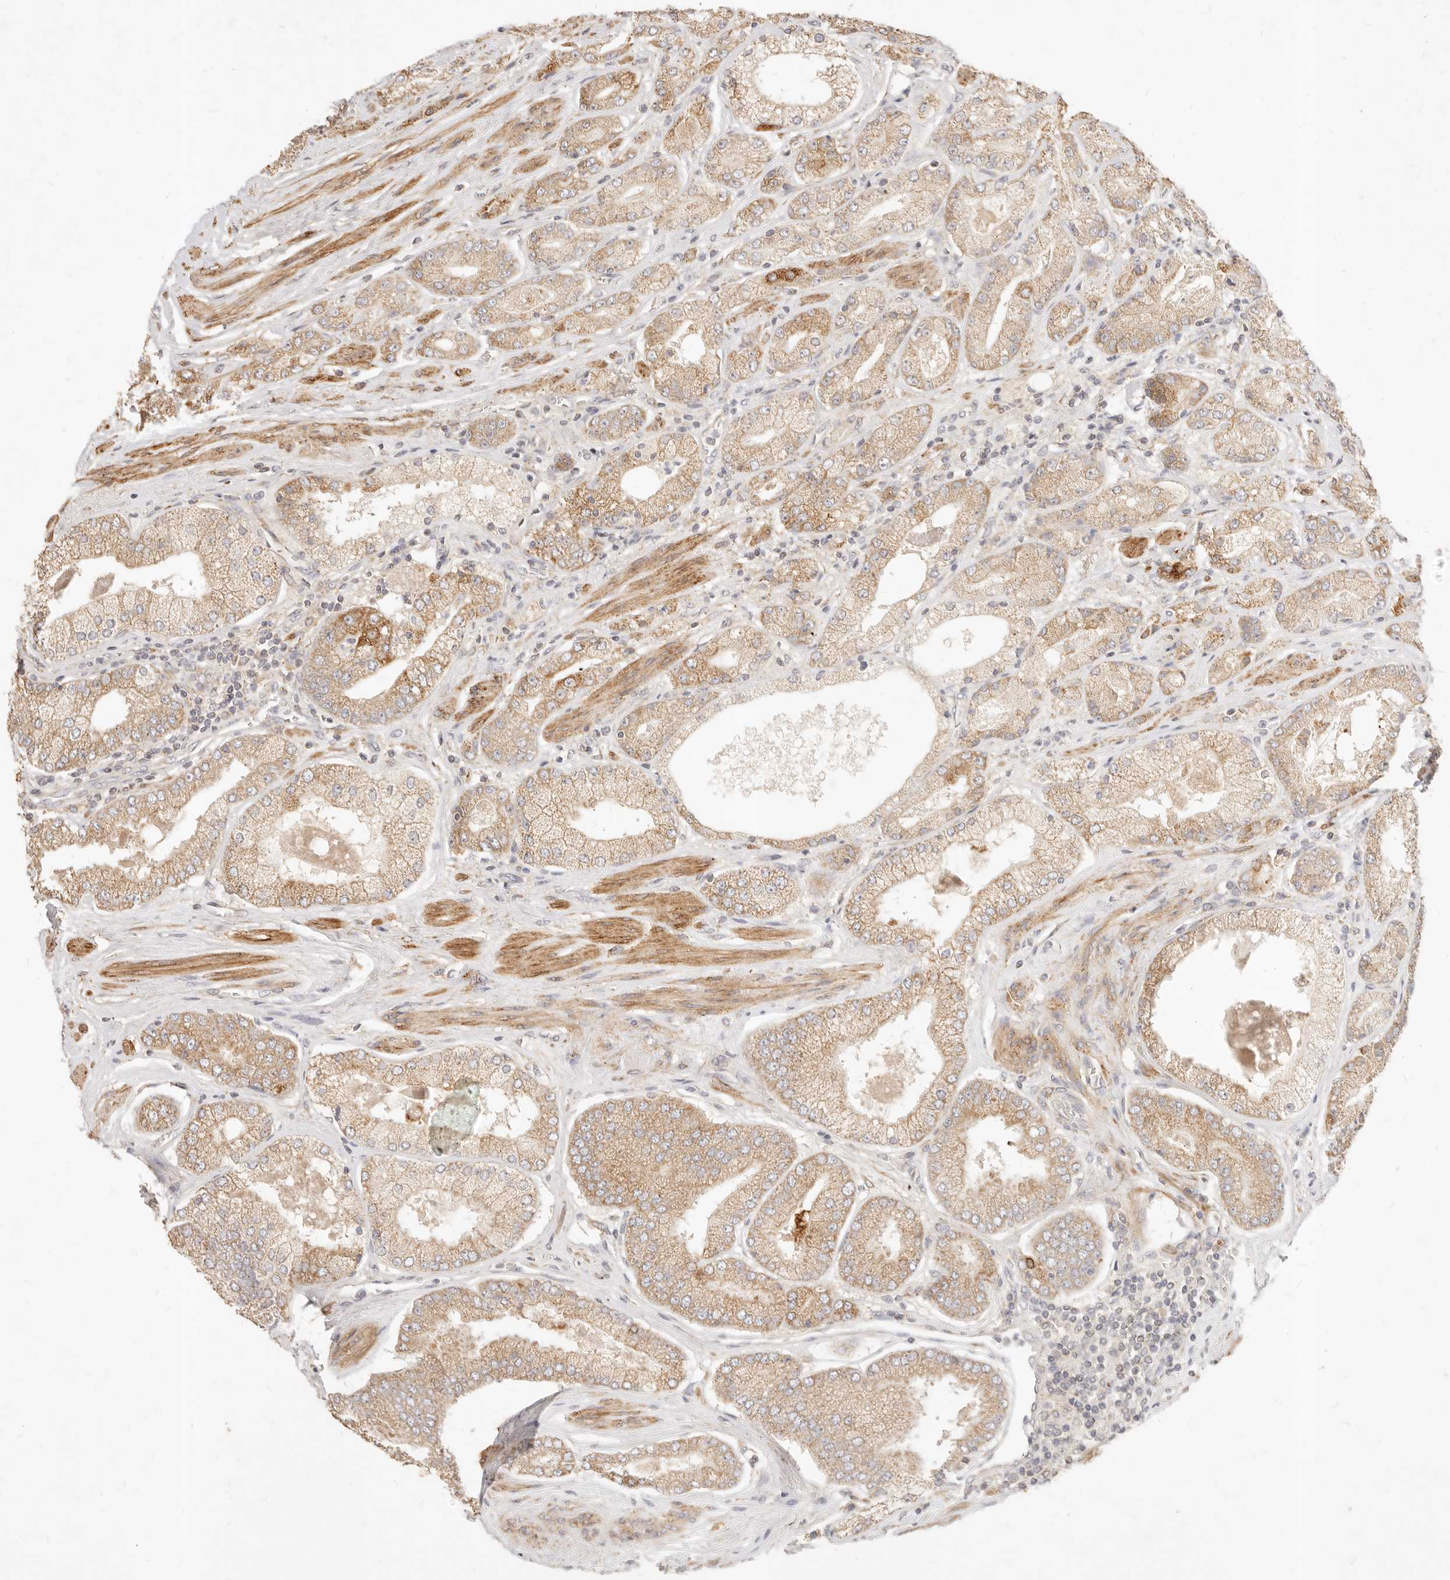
{"staining": {"intensity": "moderate", "quantity": ">75%", "location": "cytoplasmic/membranous"}, "tissue": "prostate cancer", "cell_type": "Tumor cells", "image_type": "cancer", "snomed": [{"axis": "morphology", "description": "Adenocarcinoma, High grade"}, {"axis": "topography", "description": "Prostate"}], "caption": "DAB (3,3'-diaminobenzidine) immunohistochemical staining of human high-grade adenocarcinoma (prostate) exhibits moderate cytoplasmic/membranous protein staining in about >75% of tumor cells. Nuclei are stained in blue.", "gene": "RUBCNL", "patient": {"sex": "male", "age": 58}}